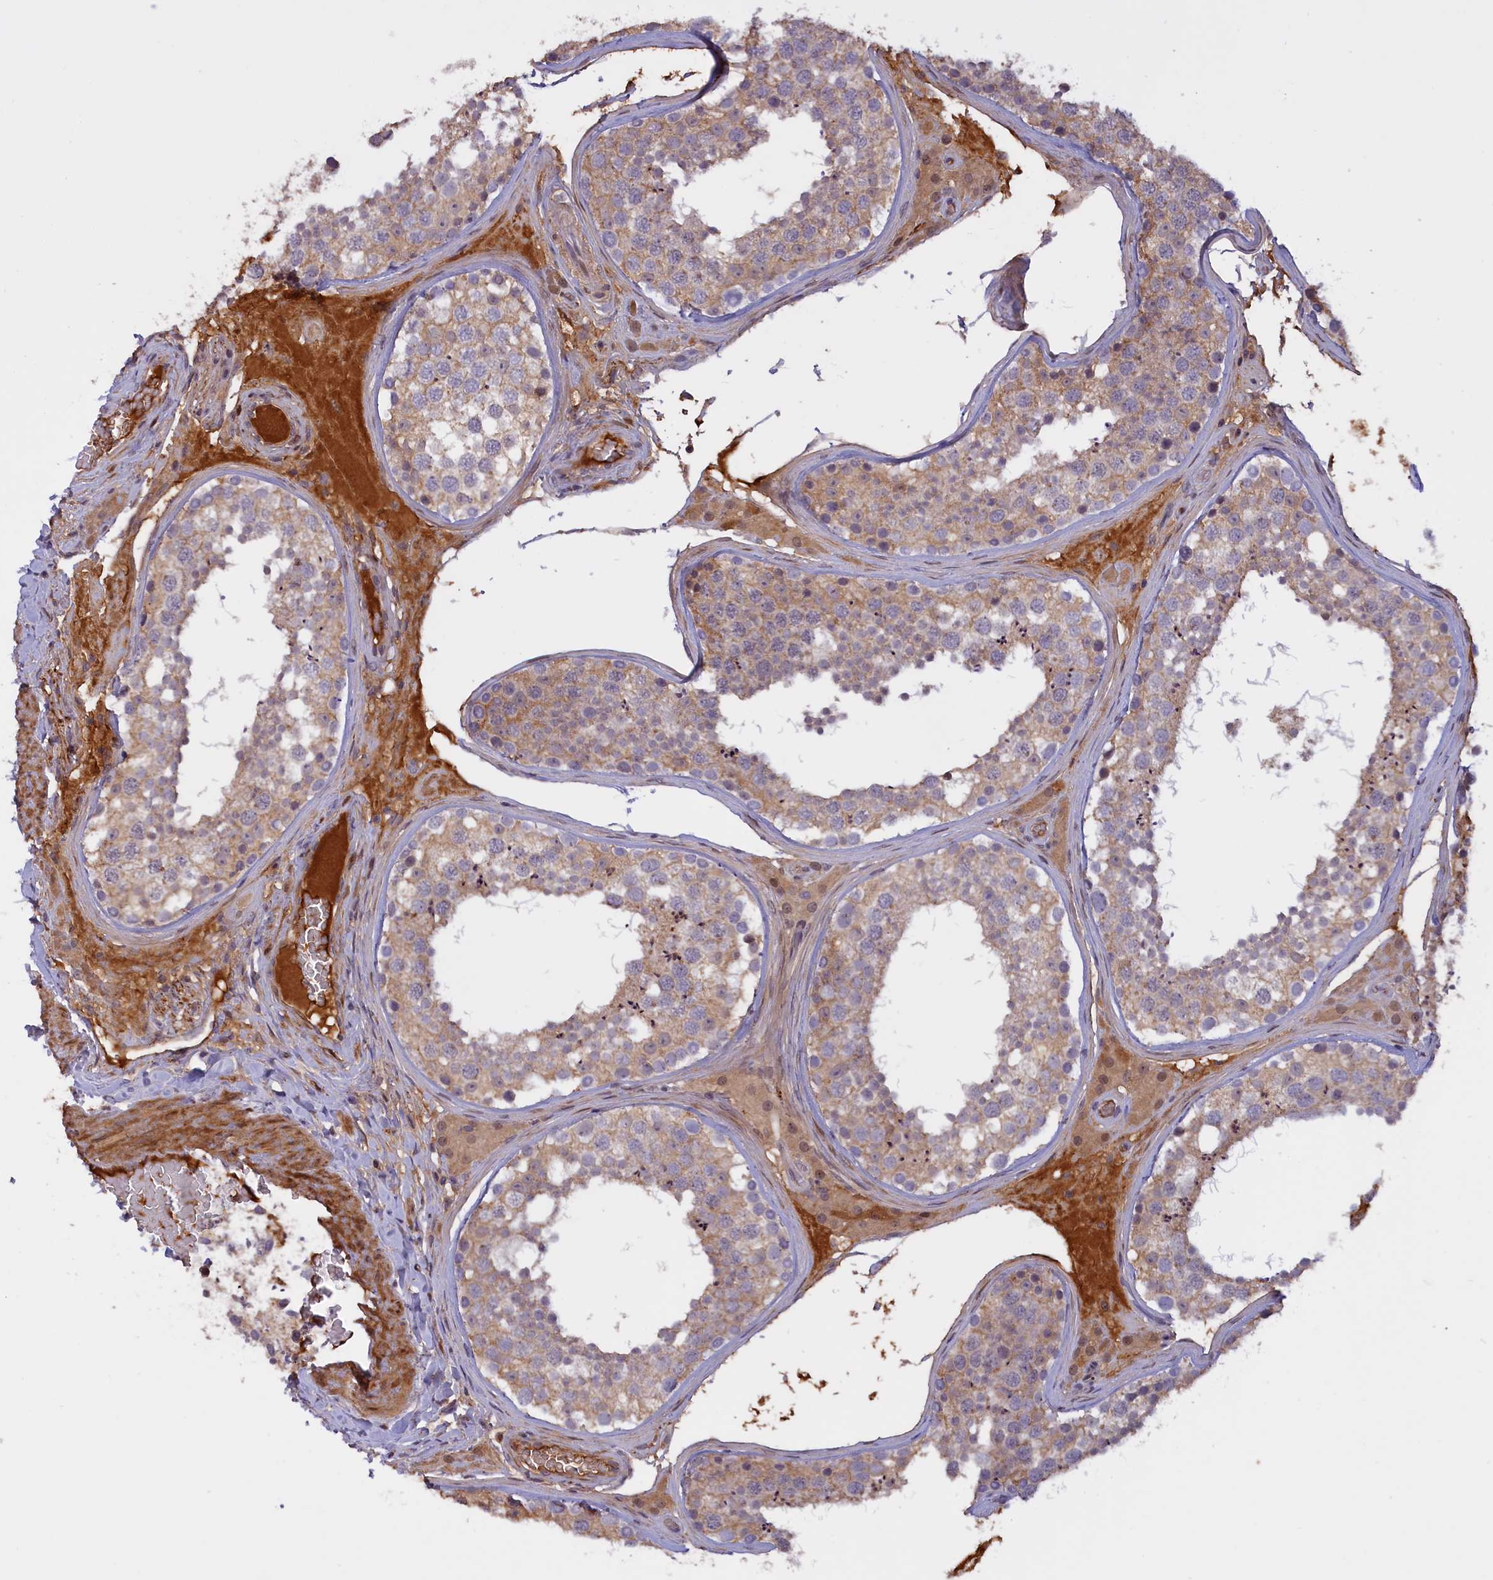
{"staining": {"intensity": "moderate", "quantity": "25%-75%", "location": "cytoplasmic/membranous"}, "tissue": "testis", "cell_type": "Cells in seminiferous ducts", "image_type": "normal", "snomed": [{"axis": "morphology", "description": "Normal tissue, NOS"}, {"axis": "topography", "description": "Testis"}], "caption": "Brown immunohistochemical staining in unremarkable human testis demonstrates moderate cytoplasmic/membranous staining in approximately 25%-75% of cells in seminiferous ducts. Using DAB (3,3'-diaminobenzidine) (brown) and hematoxylin (blue) stains, captured at high magnification using brightfield microscopy.", "gene": "RRAD", "patient": {"sex": "male", "age": 46}}